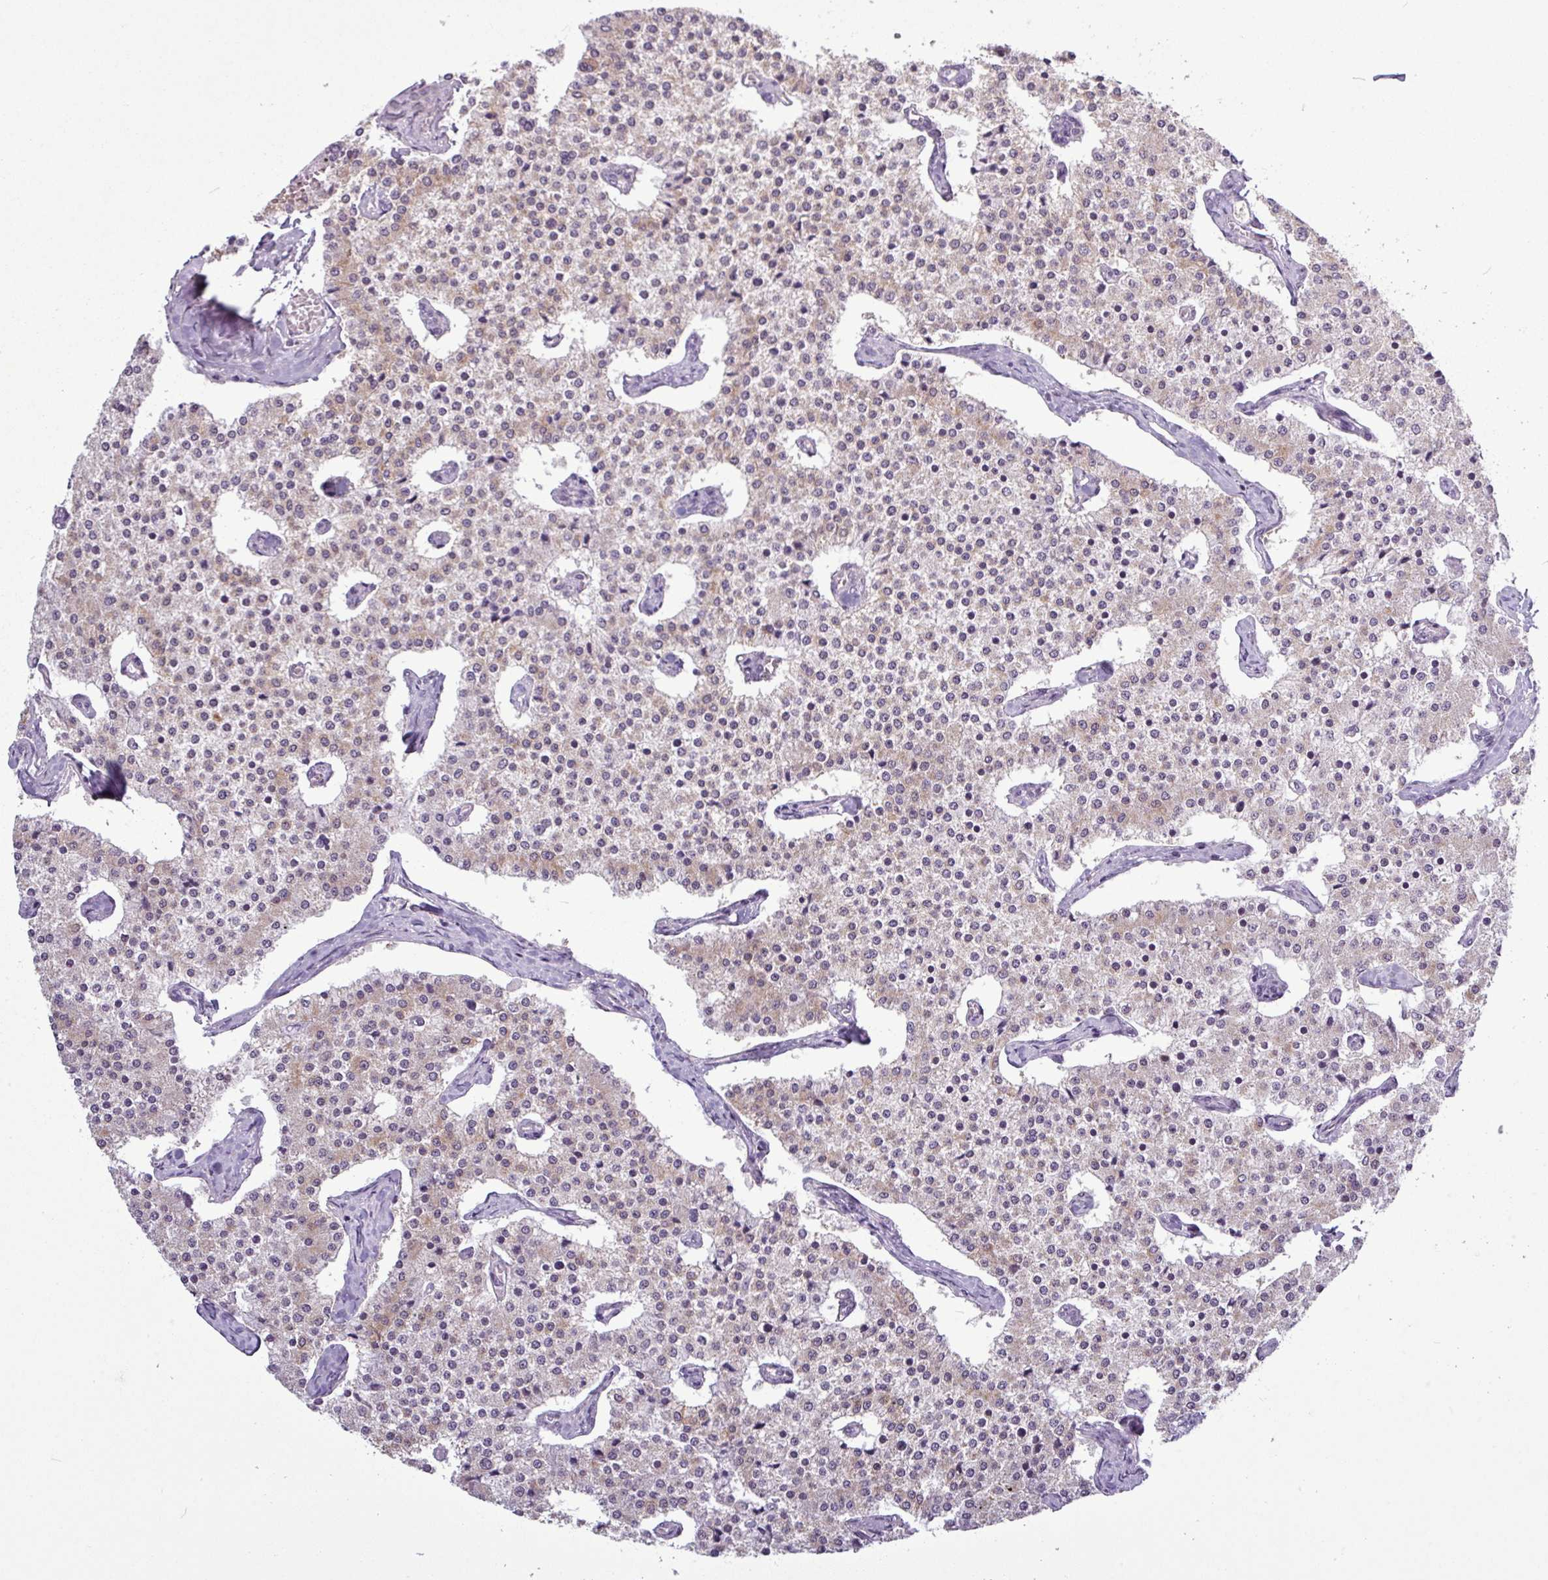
{"staining": {"intensity": "weak", "quantity": "25%-75%", "location": "cytoplasmic/membranous"}, "tissue": "carcinoid", "cell_type": "Tumor cells", "image_type": "cancer", "snomed": [{"axis": "morphology", "description": "Carcinoid, malignant, NOS"}, {"axis": "topography", "description": "Colon"}], "caption": "IHC staining of carcinoid (malignant), which shows low levels of weak cytoplasmic/membranous positivity in approximately 25%-75% of tumor cells indicating weak cytoplasmic/membranous protein positivity. The staining was performed using DAB (brown) for protein detection and nuclei were counterstained in hematoxylin (blue).", "gene": "ZNF217", "patient": {"sex": "female", "age": 52}}